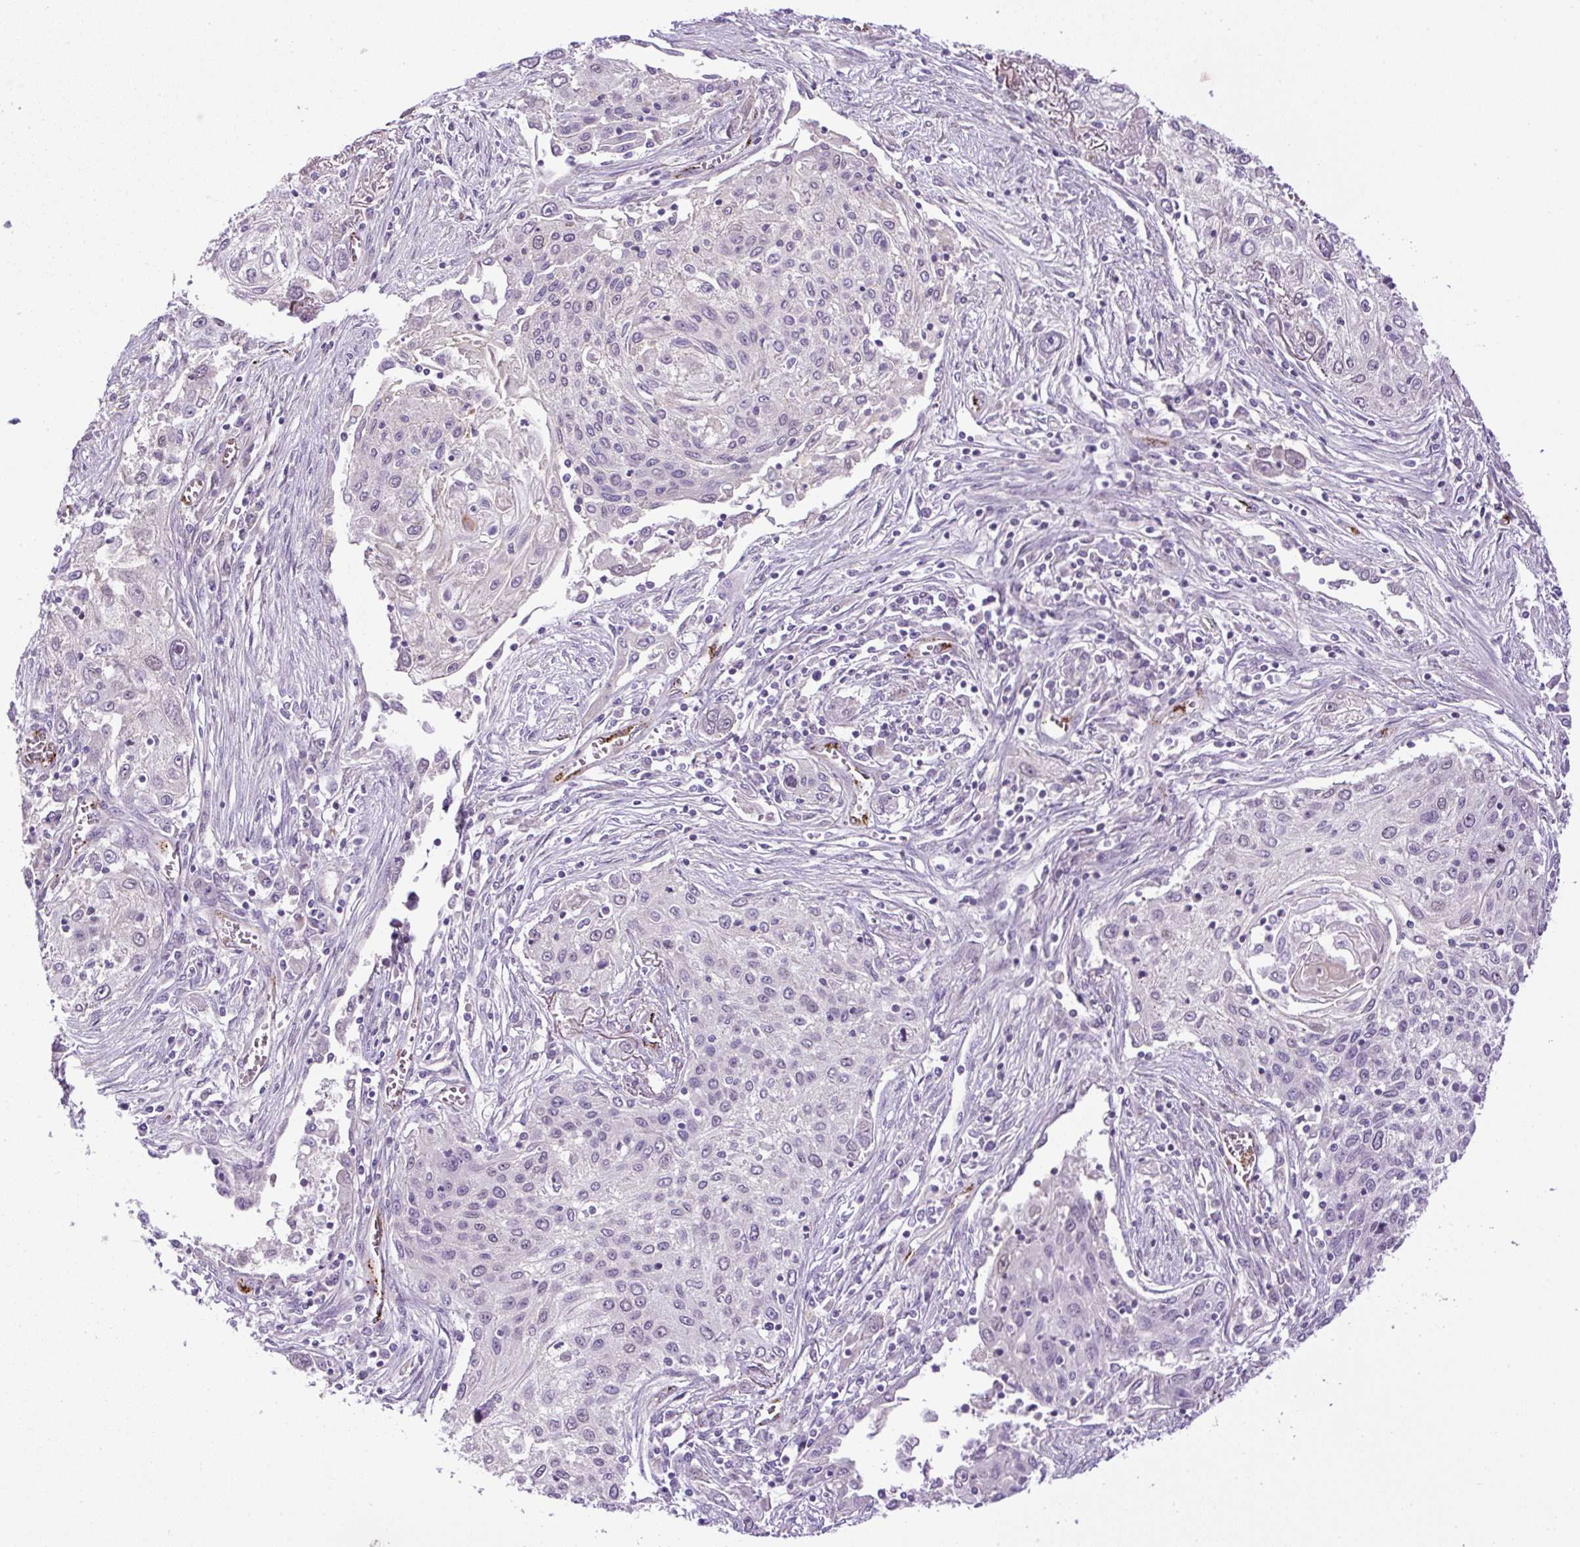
{"staining": {"intensity": "negative", "quantity": "none", "location": "none"}, "tissue": "lung cancer", "cell_type": "Tumor cells", "image_type": "cancer", "snomed": [{"axis": "morphology", "description": "Squamous cell carcinoma, NOS"}, {"axis": "topography", "description": "Lung"}], "caption": "Tumor cells show no significant protein positivity in squamous cell carcinoma (lung).", "gene": "LEFTY2", "patient": {"sex": "female", "age": 69}}